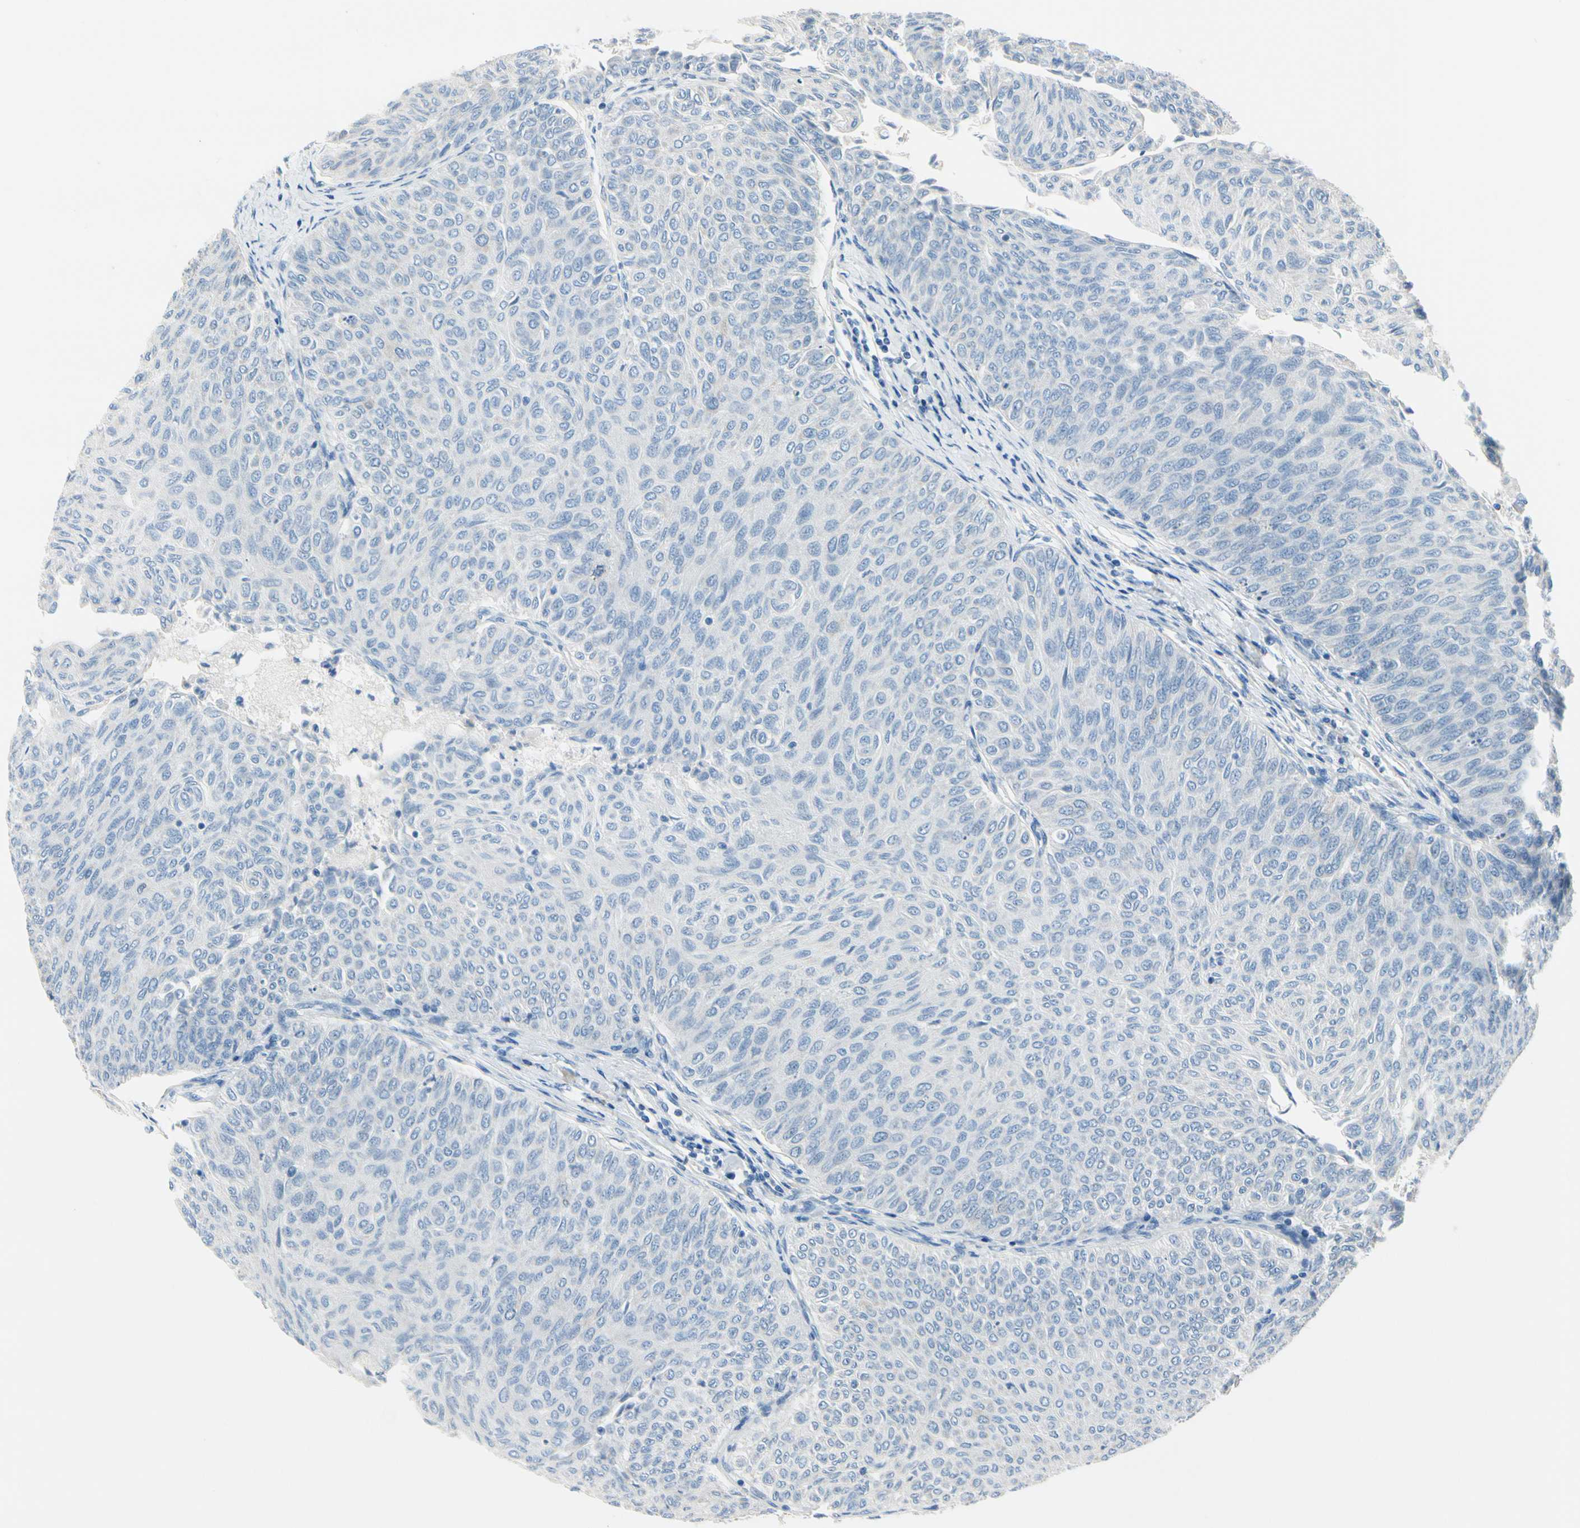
{"staining": {"intensity": "negative", "quantity": "none", "location": "none"}, "tissue": "urothelial cancer", "cell_type": "Tumor cells", "image_type": "cancer", "snomed": [{"axis": "morphology", "description": "Urothelial carcinoma, Low grade"}, {"axis": "topography", "description": "Urinary bladder"}], "caption": "Protein analysis of urothelial carcinoma (low-grade) exhibits no significant positivity in tumor cells. (DAB (3,3'-diaminobenzidine) immunohistochemistry with hematoxylin counter stain).", "gene": "CKAP2", "patient": {"sex": "male", "age": 78}}